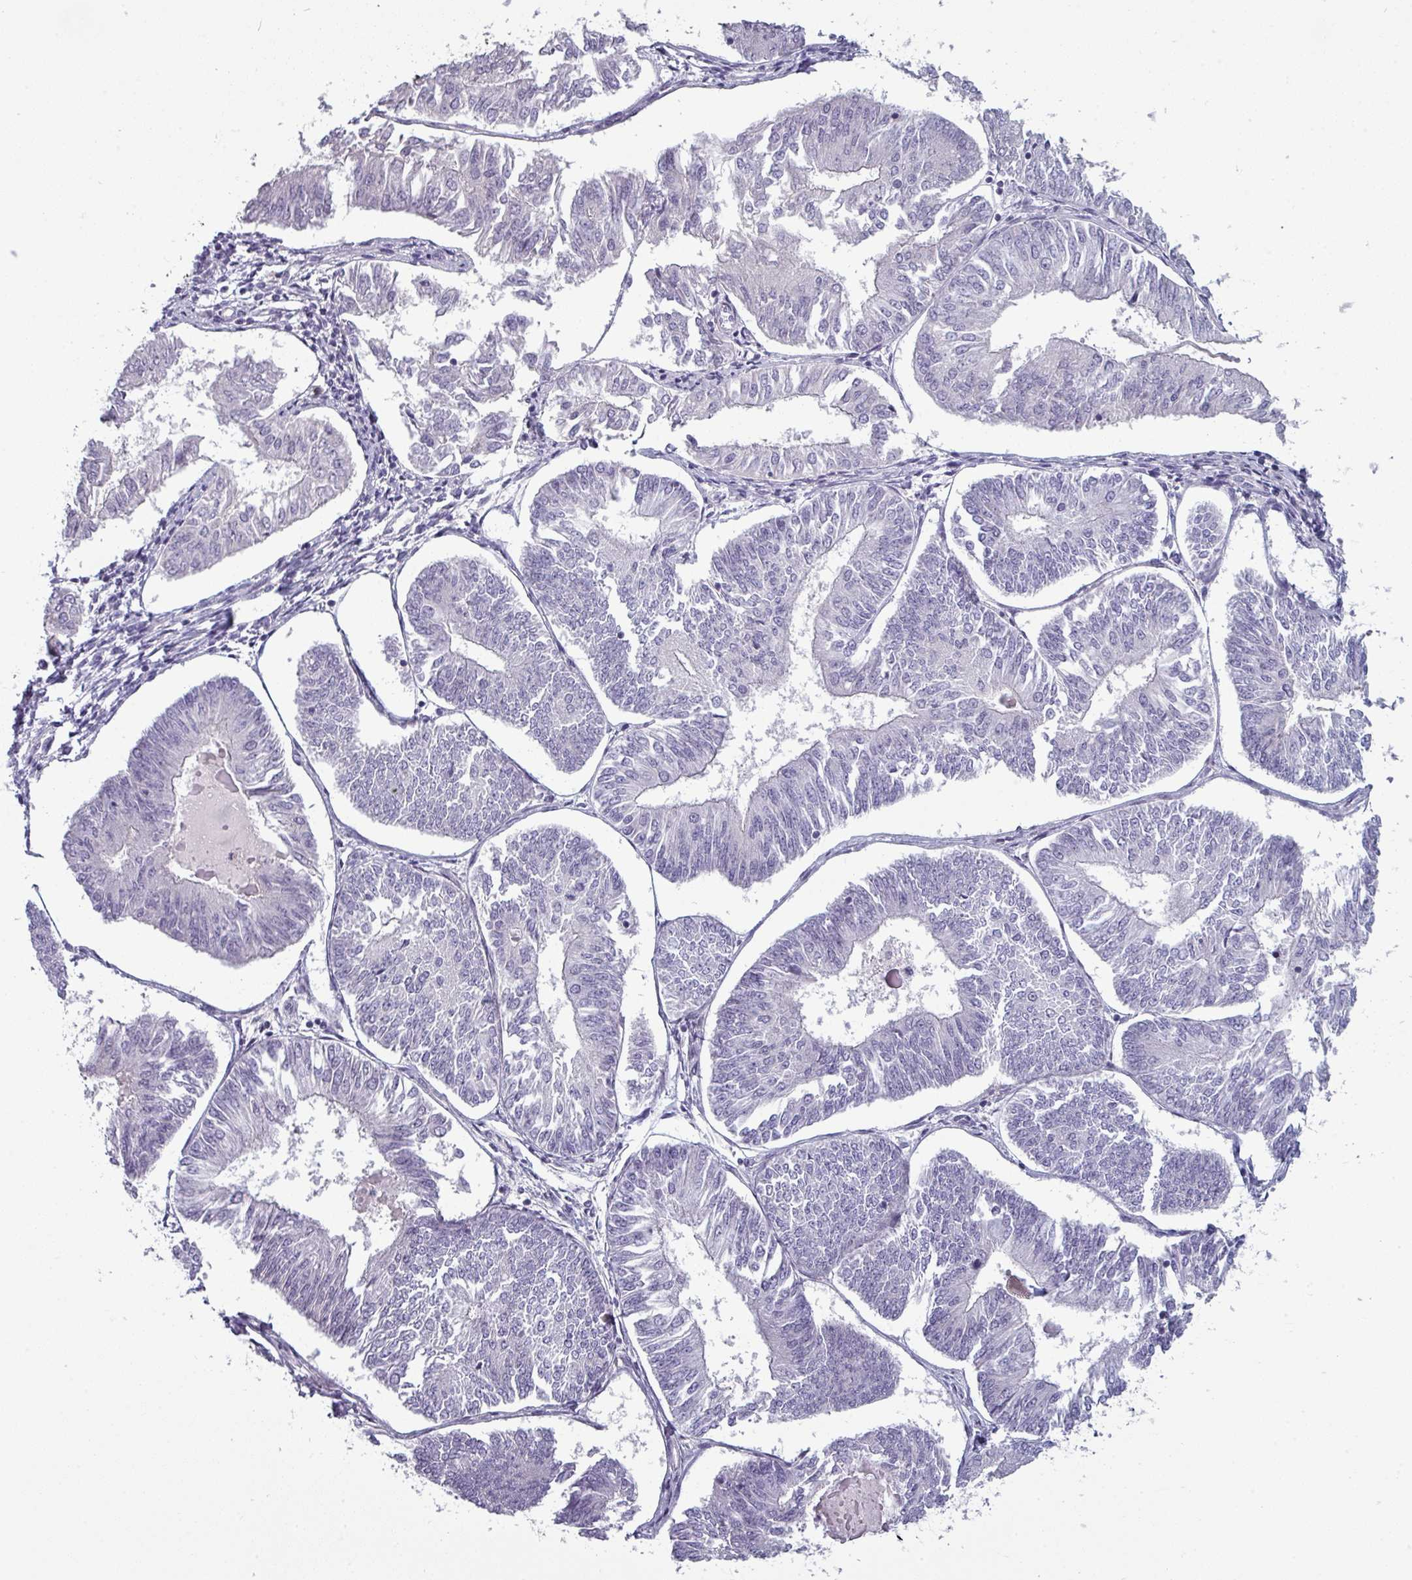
{"staining": {"intensity": "negative", "quantity": "none", "location": "none"}, "tissue": "endometrial cancer", "cell_type": "Tumor cells", "image_type": "cancer", "snomed": [{"axis": "morphology", "description": "Adenocarcinoma, NOS"}, {"axis": "topography", "description": "Endometrium"}], "caption": "There is no significant staining in tumor cells of endometrial adenocarcinoma.", "gene": "PRAMEF12", "patient": {"sex": "female", "age": 58}}